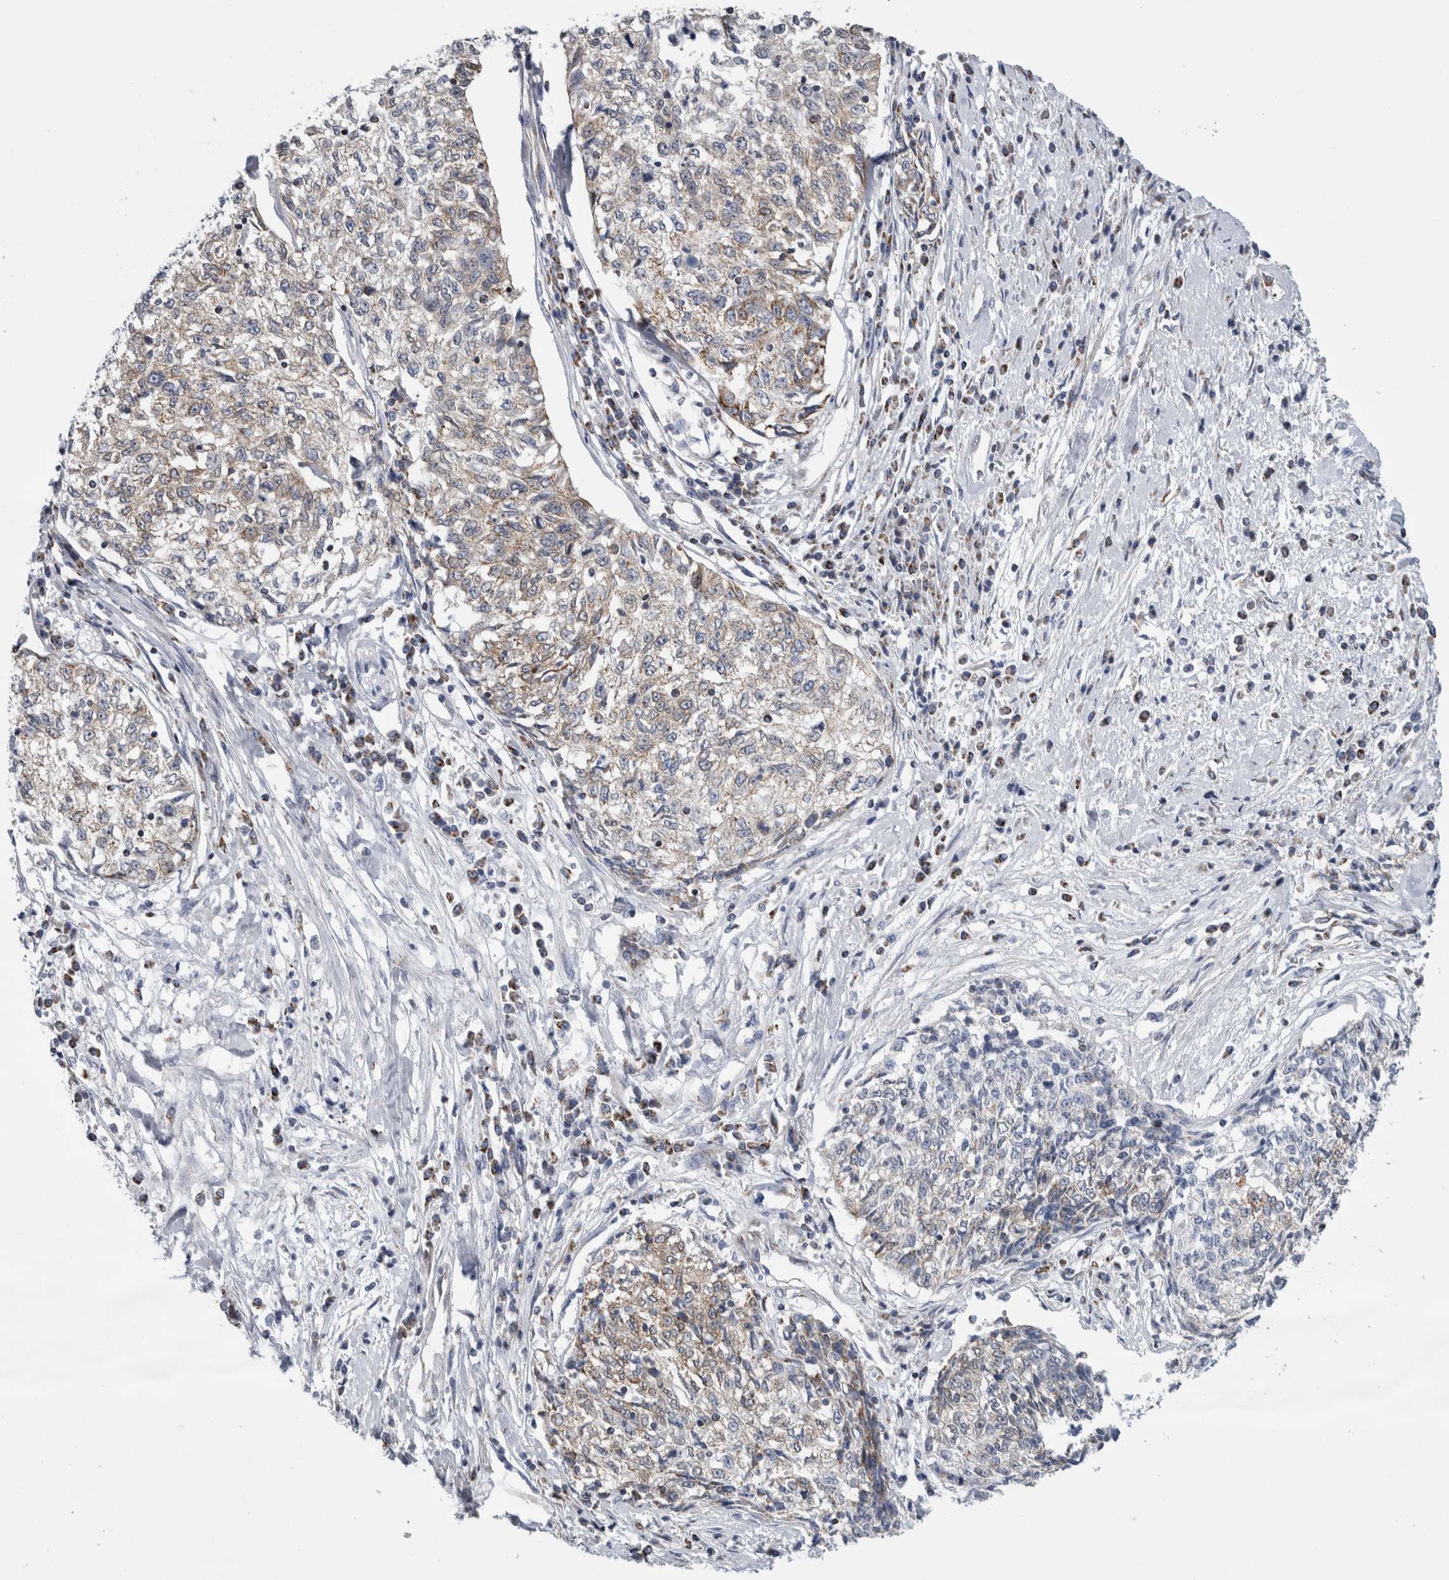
{"staining": {"intensity": "weak", "quantity": ">75%", "location": "cytoplasmic/membranous"}, "tissue": "cervical cancer", "cell_type": "Tumor cells", "image_type": "cancer", "snomed": [{"axis": "morphology", "description": "Squamous cell carcinoma, NOS"}, {"axis": "topography", "description": "Cervix"}], "caption": "Immunohistochemistry (IHC) image of neoplastic tissue: human cervical cancer stained using immunohistochemistry reveals low levels of weak protein expression localized specifically in the cytoplasmic/membranous of tumor cells, appearing as a cytoplasmic/membranous brown color.", "gene": "ETFA", "patient": {"sex": "female", "age": 57}}